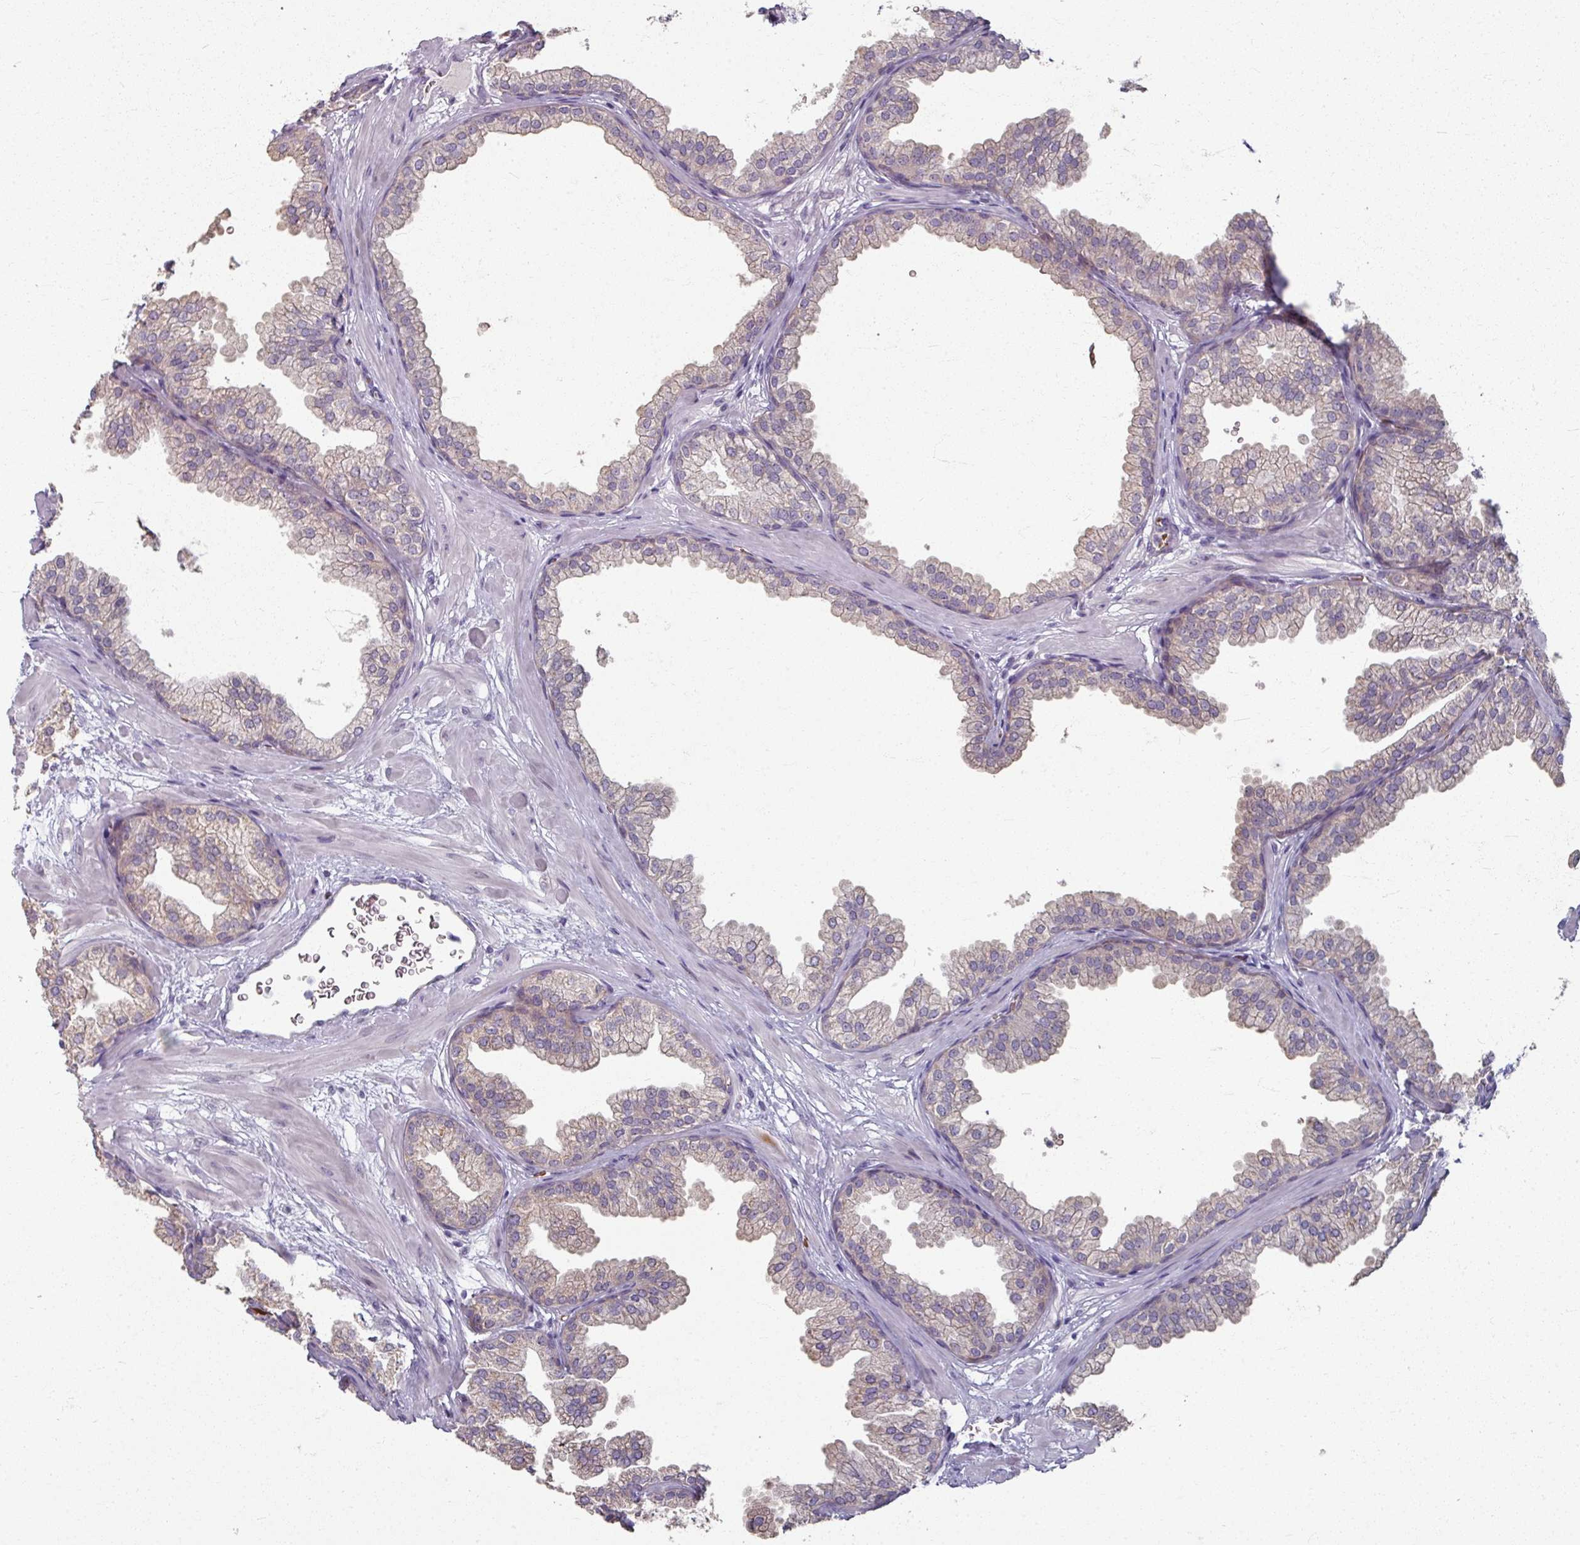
{"staining": {"intensity": "weak", "quantity": "<25%", "location": "cytoplasmic/membranous"}, "tissue": "prostate", "cell_type": "Glandular cells", "image_type": "normal", "snomed": [{"axis": "morphology", "description": "Normal tissue, NOS"}, {"axis": "topography", "description": "Prostate"}], "caption": "Protein analysis of normal prostate demonstrates no significant staining in glandular cells.", "gene": "KMT5C", "patient": {"sex": "male", "age": 37}}